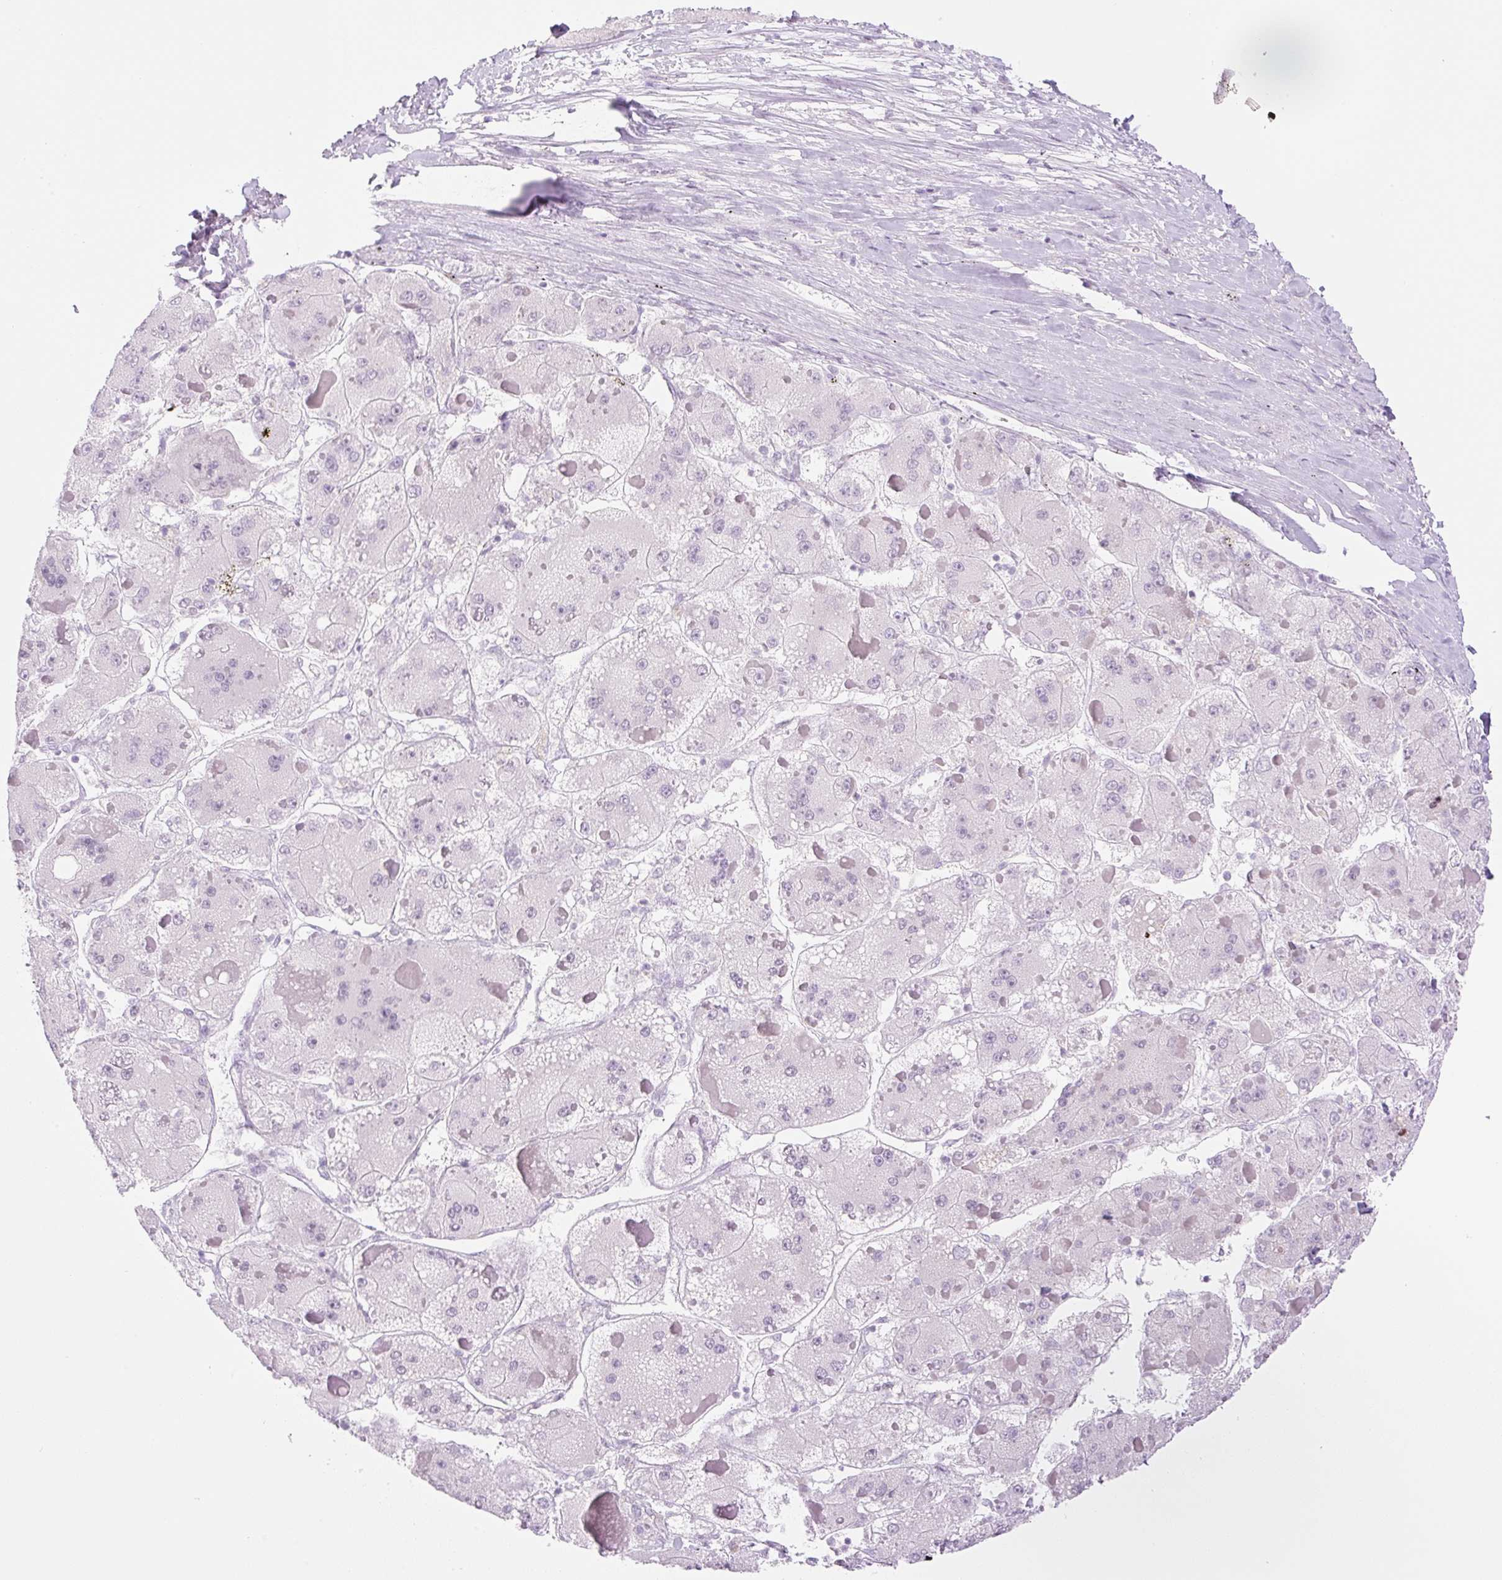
{"staining": {"intensity": "negative", "quantity": "none", "location": "none"}, "tissue": "liver cancer", "cell_type": "Tumor cells", "image_type": "cancer", "snomed": [{"axis": "morphology", "description": "Carcinoma, Hepatocellular, NOS"}, {"axis": "topography", "description": "Liver"}], "caption": "This photomicrograph is of liver cancer (hepatocellular carcinoma) stained with IHC to label a protein in brown with the nuclei are counter-stained blue. There is no staining in tumor cells.", "gene": "SP140L", "patient": {"sex": "female", "age": 73}}